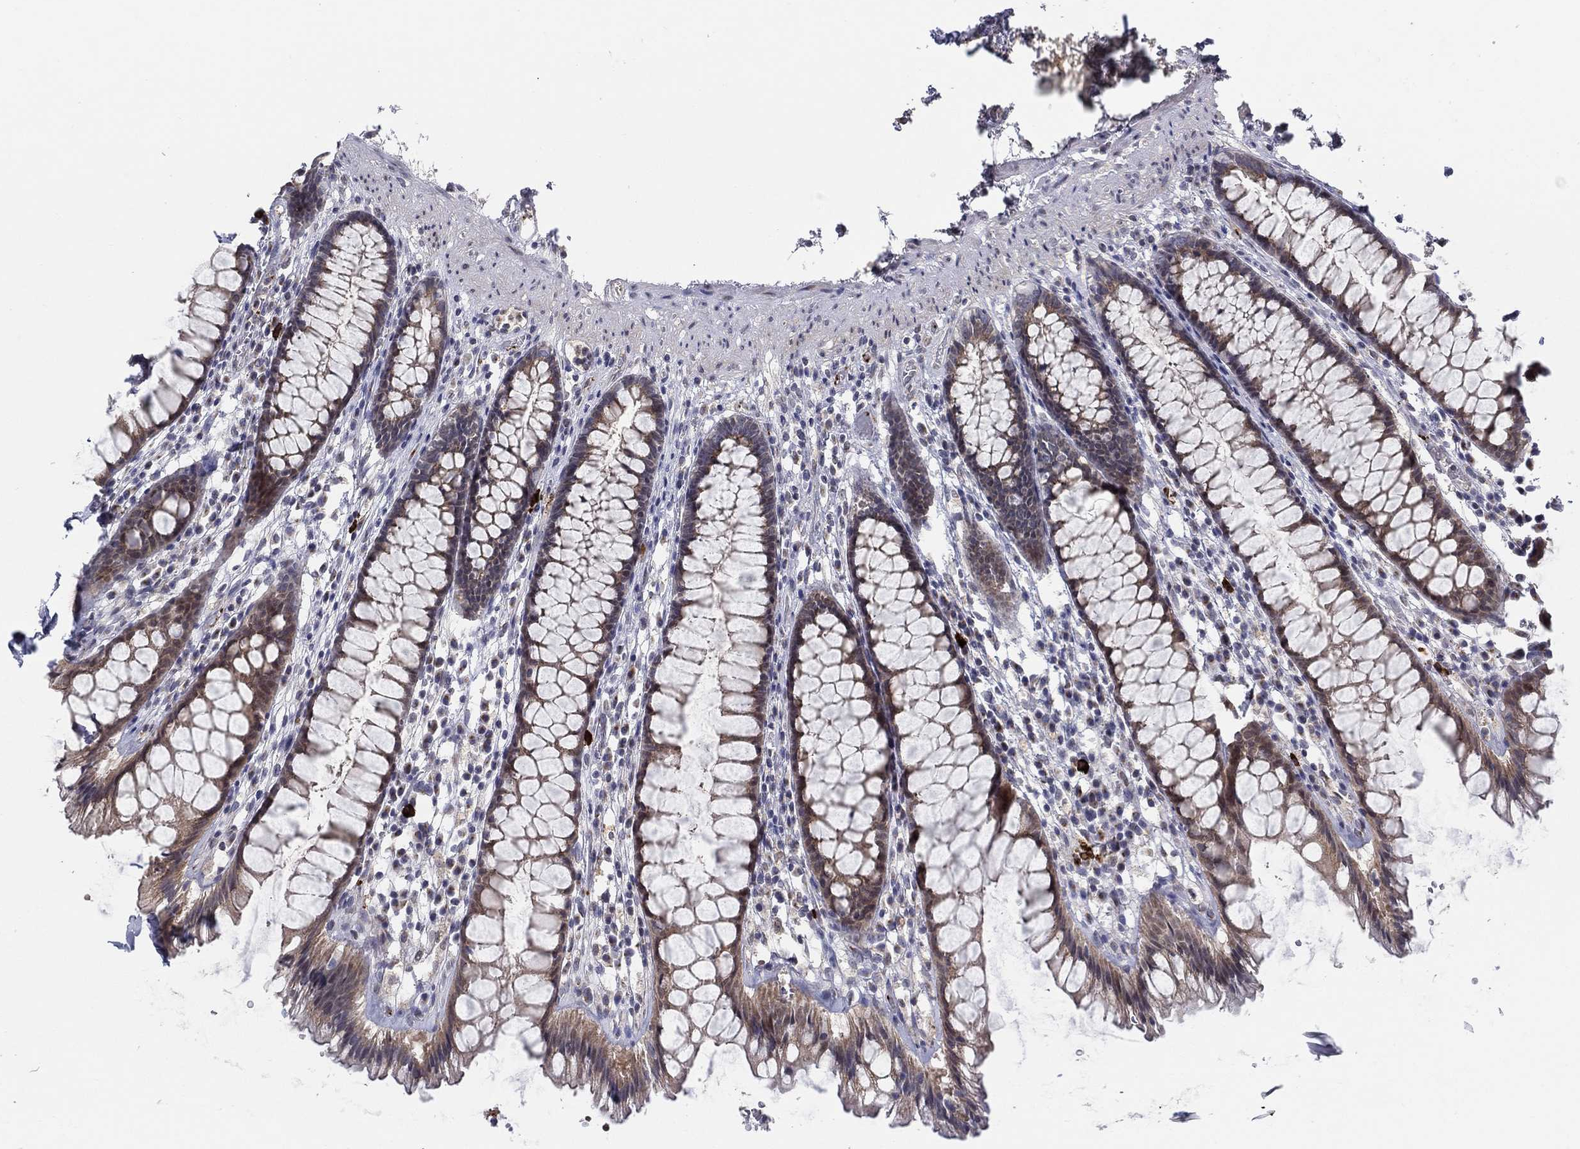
{"staining": {"intensity": "weak", "quantity": "25%-75%", "location": "cytoplasmic/membranous"}, "tissue": "rectum", "cell_type": "Glandular cells", "image_type": "normal", "snomed": [{"axis": "morphology", "description": "Normal tissue, NOS"}, {"axis": "topography", "description": "Rectum"}], "caption": "About 25%-75% of glandular cells in normal human rectum reveal weak cytoplasmic/membranous protein expression as visualized by brown immunohistochemical staining.", "gene": "ALOX12", "patient": {"sex": "male", "age": 72}}